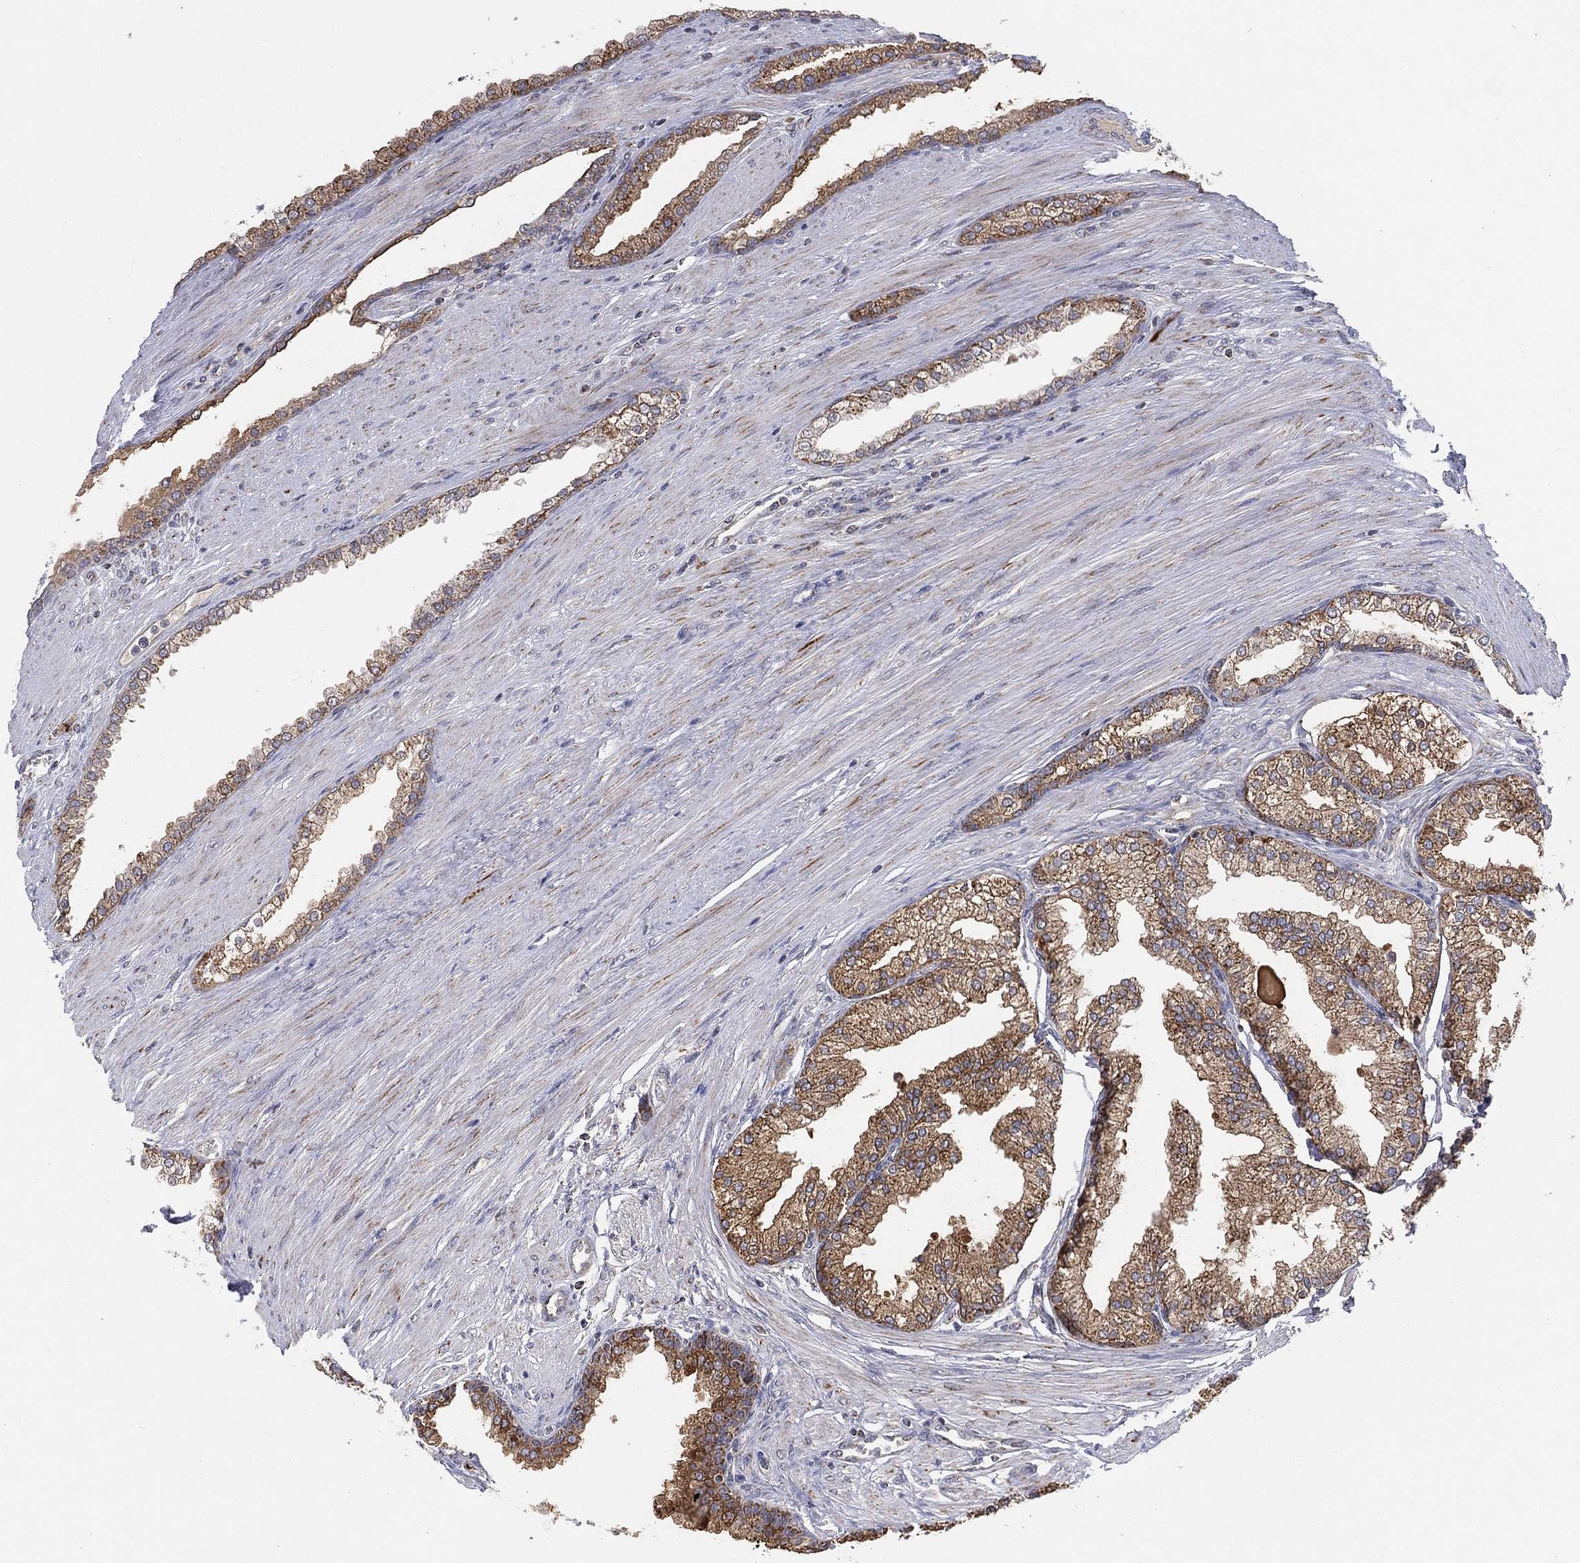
{"staining": {"intensity": "moderate", "quantity": ">75%", "location": "cytoplasmic/membranous"}, "tissue": "prostate cancer", "cell_type": "Tumor cells", "image_type": "cancer", "snomed": [{"axis": "morphology", "description": "Adenocarcinoma, NOS"}, {"axis": "topography", "description": "Prostate"}], "caption": "The immunohistochemical stain shows moderate cytoplasmic/membranous staining in tumor cells of prostate cancer (adenocarcinoma) tissue. (DAB IHC, brown staining for protein, blue staining for nuclei).", "gene": "PSMG4", "patient": {"sex": "male", "age": 67}}